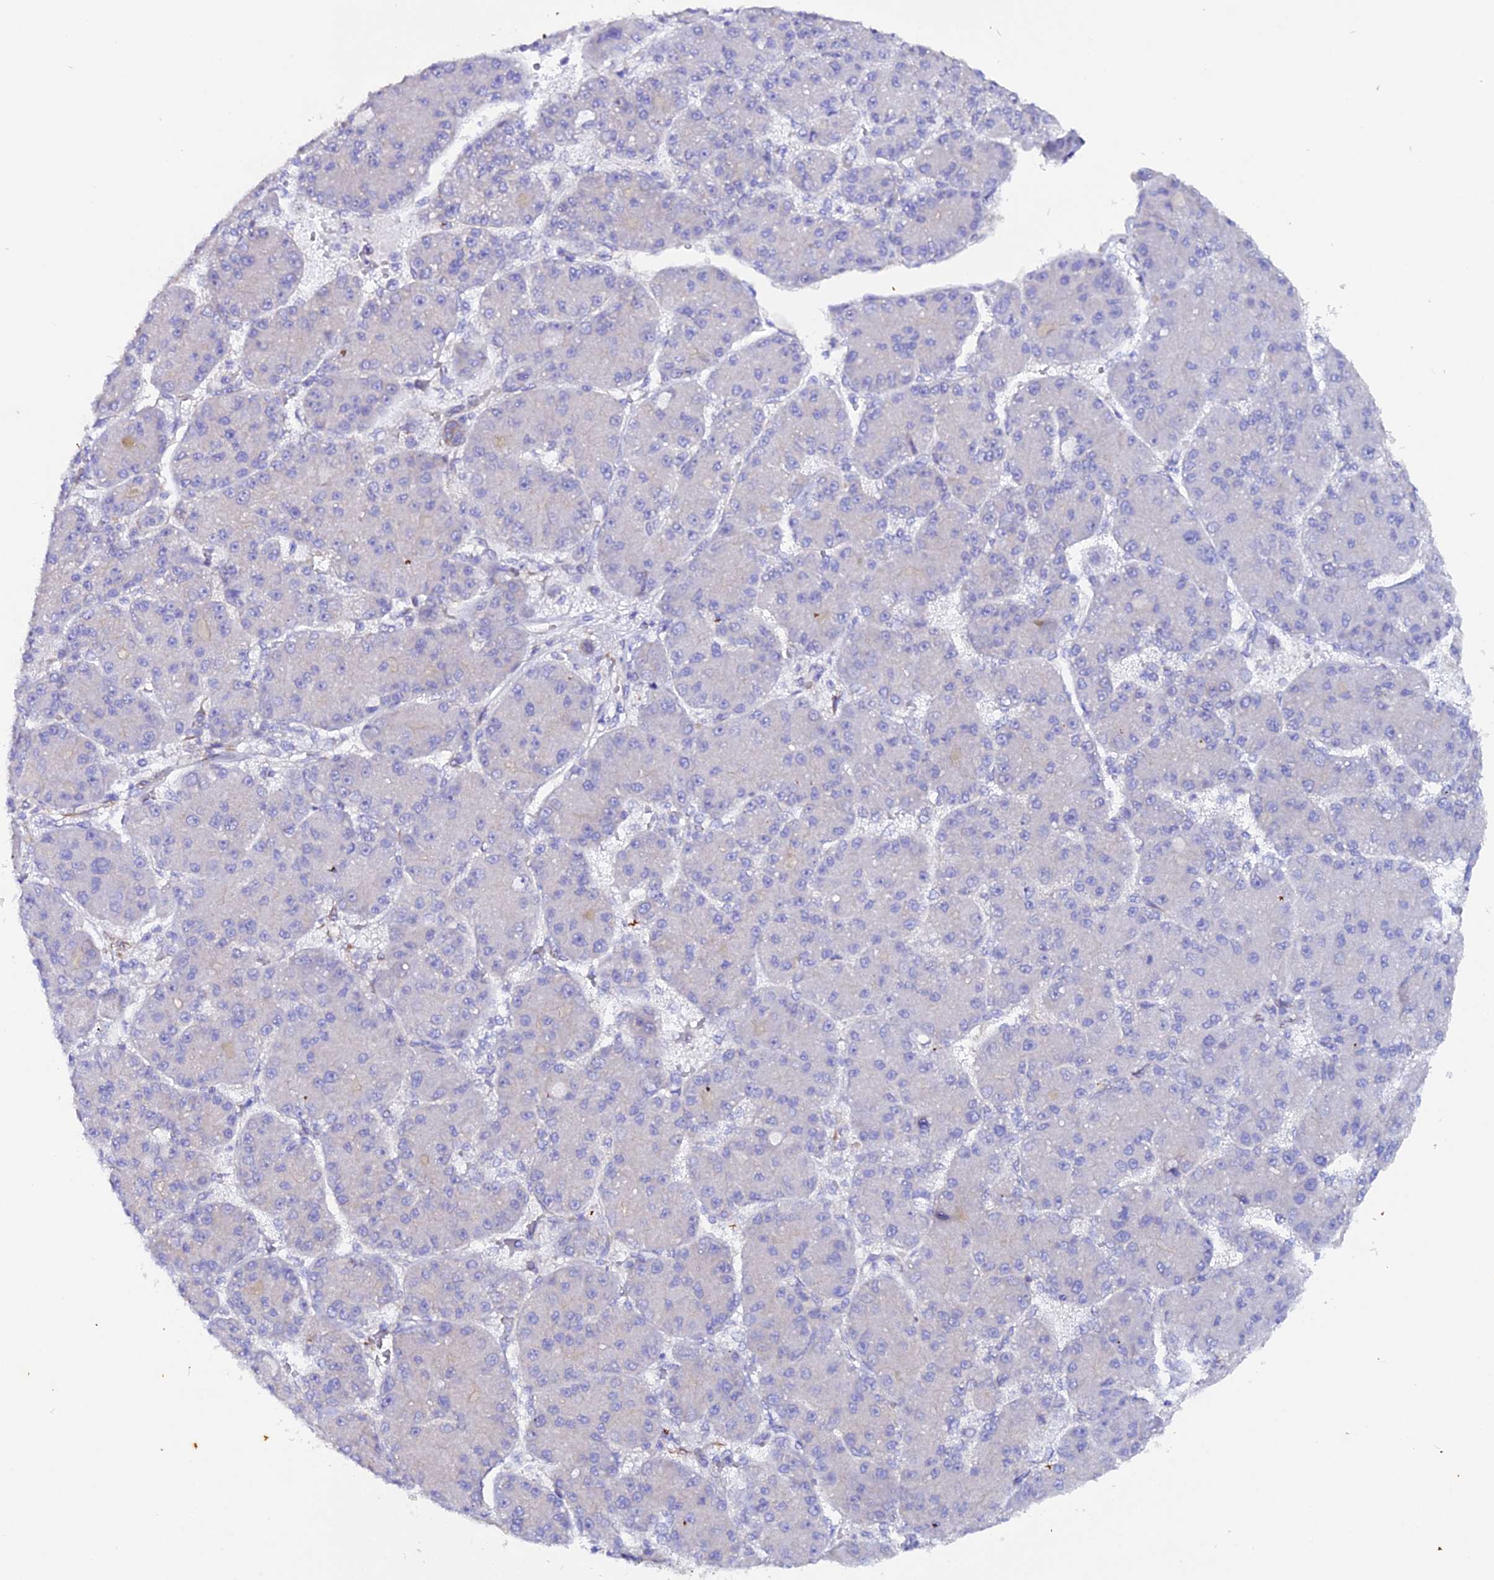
{"staining": {"intensity": "negative", "quantity": "none", "location": "none"}, "tissue": "liver cancer", "cell_type": "Tumor cells", "image_type": "cancer", "snomed": [{"axis": "morphology", "description": "Carcinoma, Hepatocellular, NOS"}, {"axis": "topography", "description": "Liver"}], "caption": "Histopathology image shows no protein expression in tumor cells of liver hepatocellular carcinoma tissue.", "gene": "CFAP45", "patient": {"sex": "male", "age": 67}}